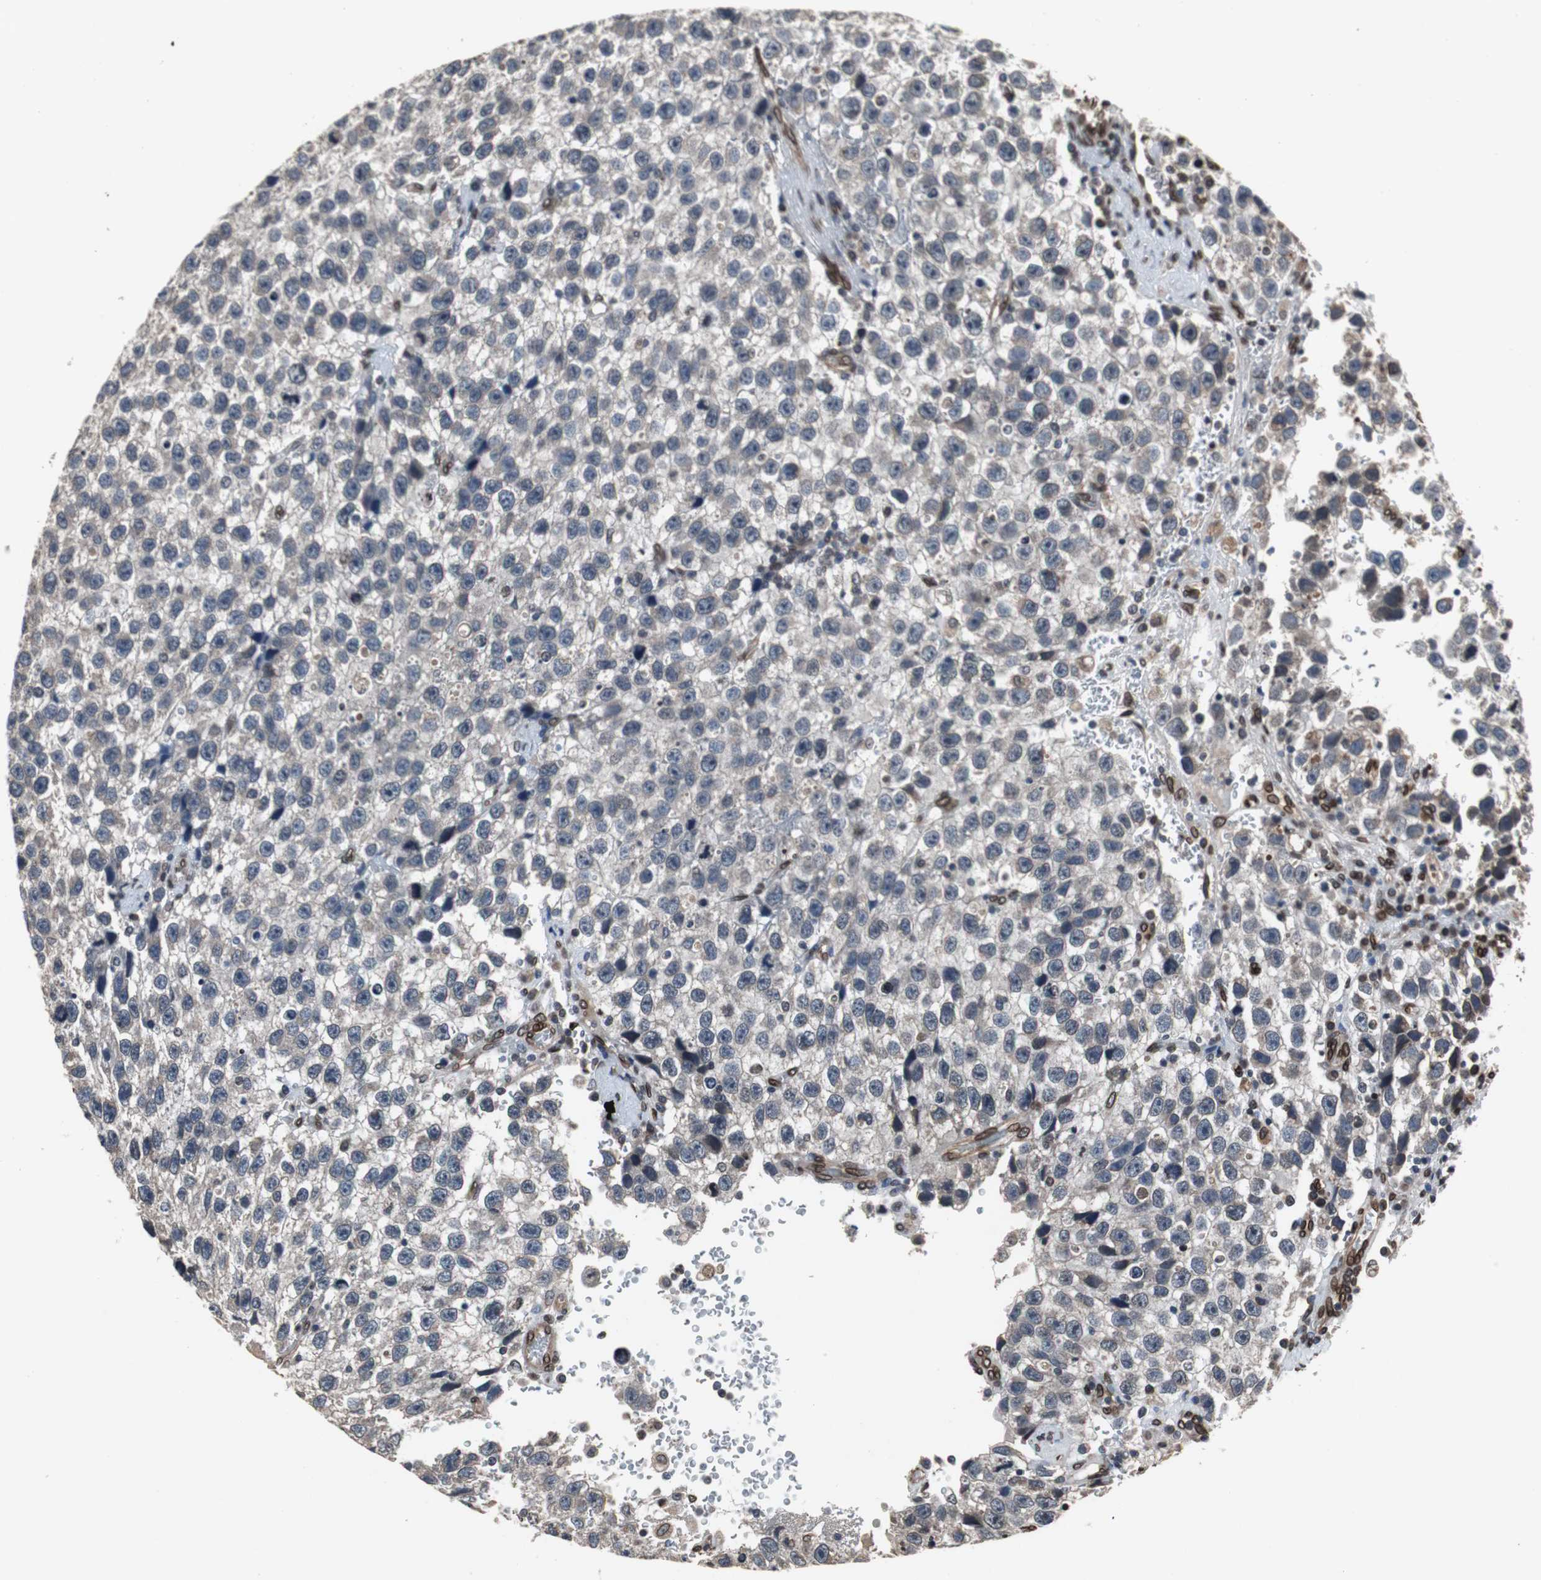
{"staining": {"intensity": "weak", "quantity": "25%-75%", "location": "cytoplasmic/membranous"}, "tissue": "testis cancer", "cell_type": "Tumor cells", "image_type": "cancer", "snomed": [{"axis": "morphology", "description": "Seminoma, NOS"}, {"axis": "topography", "description": "Testis"}], "caption": "Brown immunohistochemical staining in human testis cancer (seminoma) displays weak cytoplasmic/membranous expression in about 25%-75% of tumor cells.", "gene": "LMNA", "patient": {"sex": "male", "age": 33}}